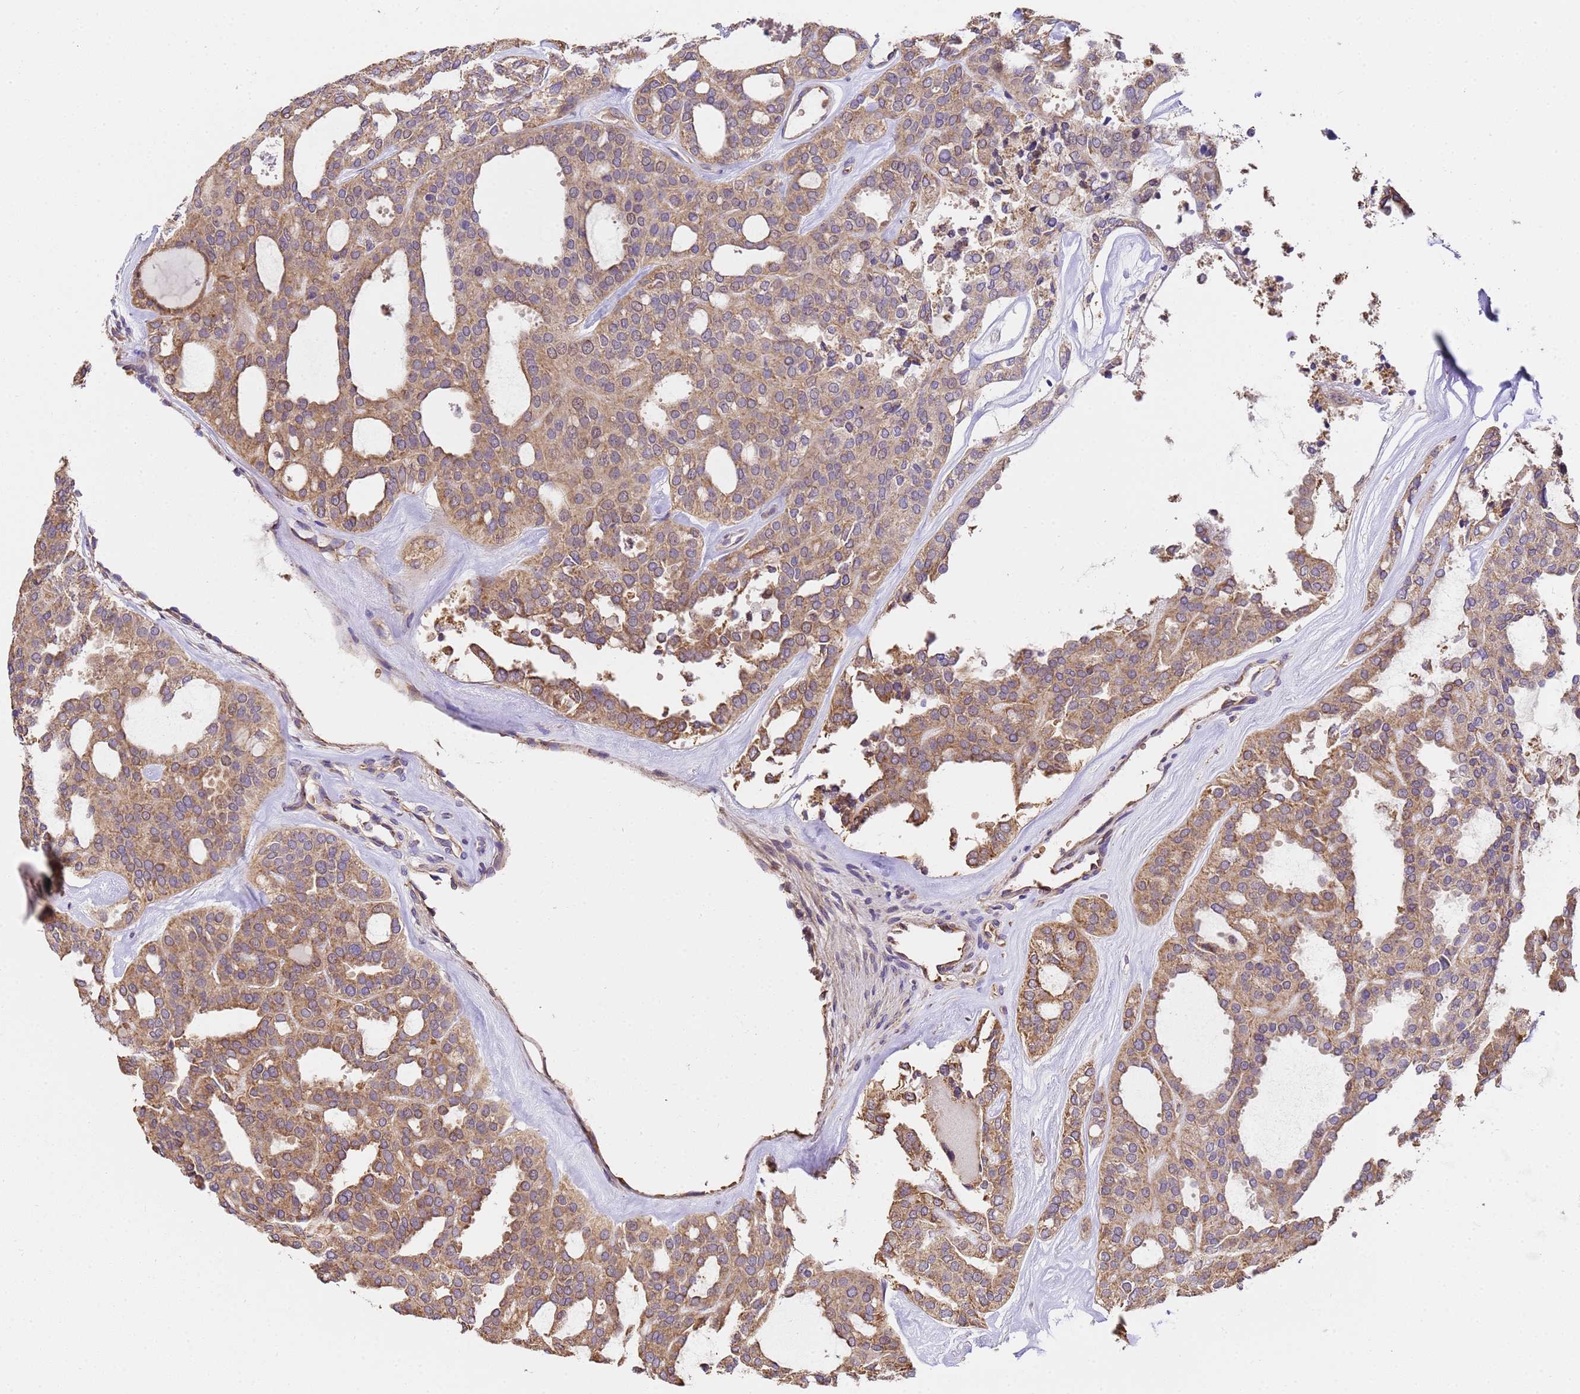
{"staining": {"intensity": "moderate", "quantity": ">75%", "location": "cytoplasmic/membranous"}, "tissue": "thyroid cancer", "cell_type": "Tumor cells", "image_type": "cancer", "snomed": [{"axis": "morphology", "description": "Follicular adenoma carcinoma, NOS"}, {"axis": "topography", "description": "Thyroid gland"}], "caption": "Protein staining shows moderate cytoplasmic/membranous staining in approximately >75% of tumor cells in thyroid cancer (follicular adenoma carcinoma). The staining was performed using DAB (3,3'-diaminobenzidine) to visualize the protein expression in brown, while the nuclei were stained in blue with hematoxylin (Magnification: 20x).", "gene": "LRRIQ1", "patient": {"sex": "male", "age": 75}}